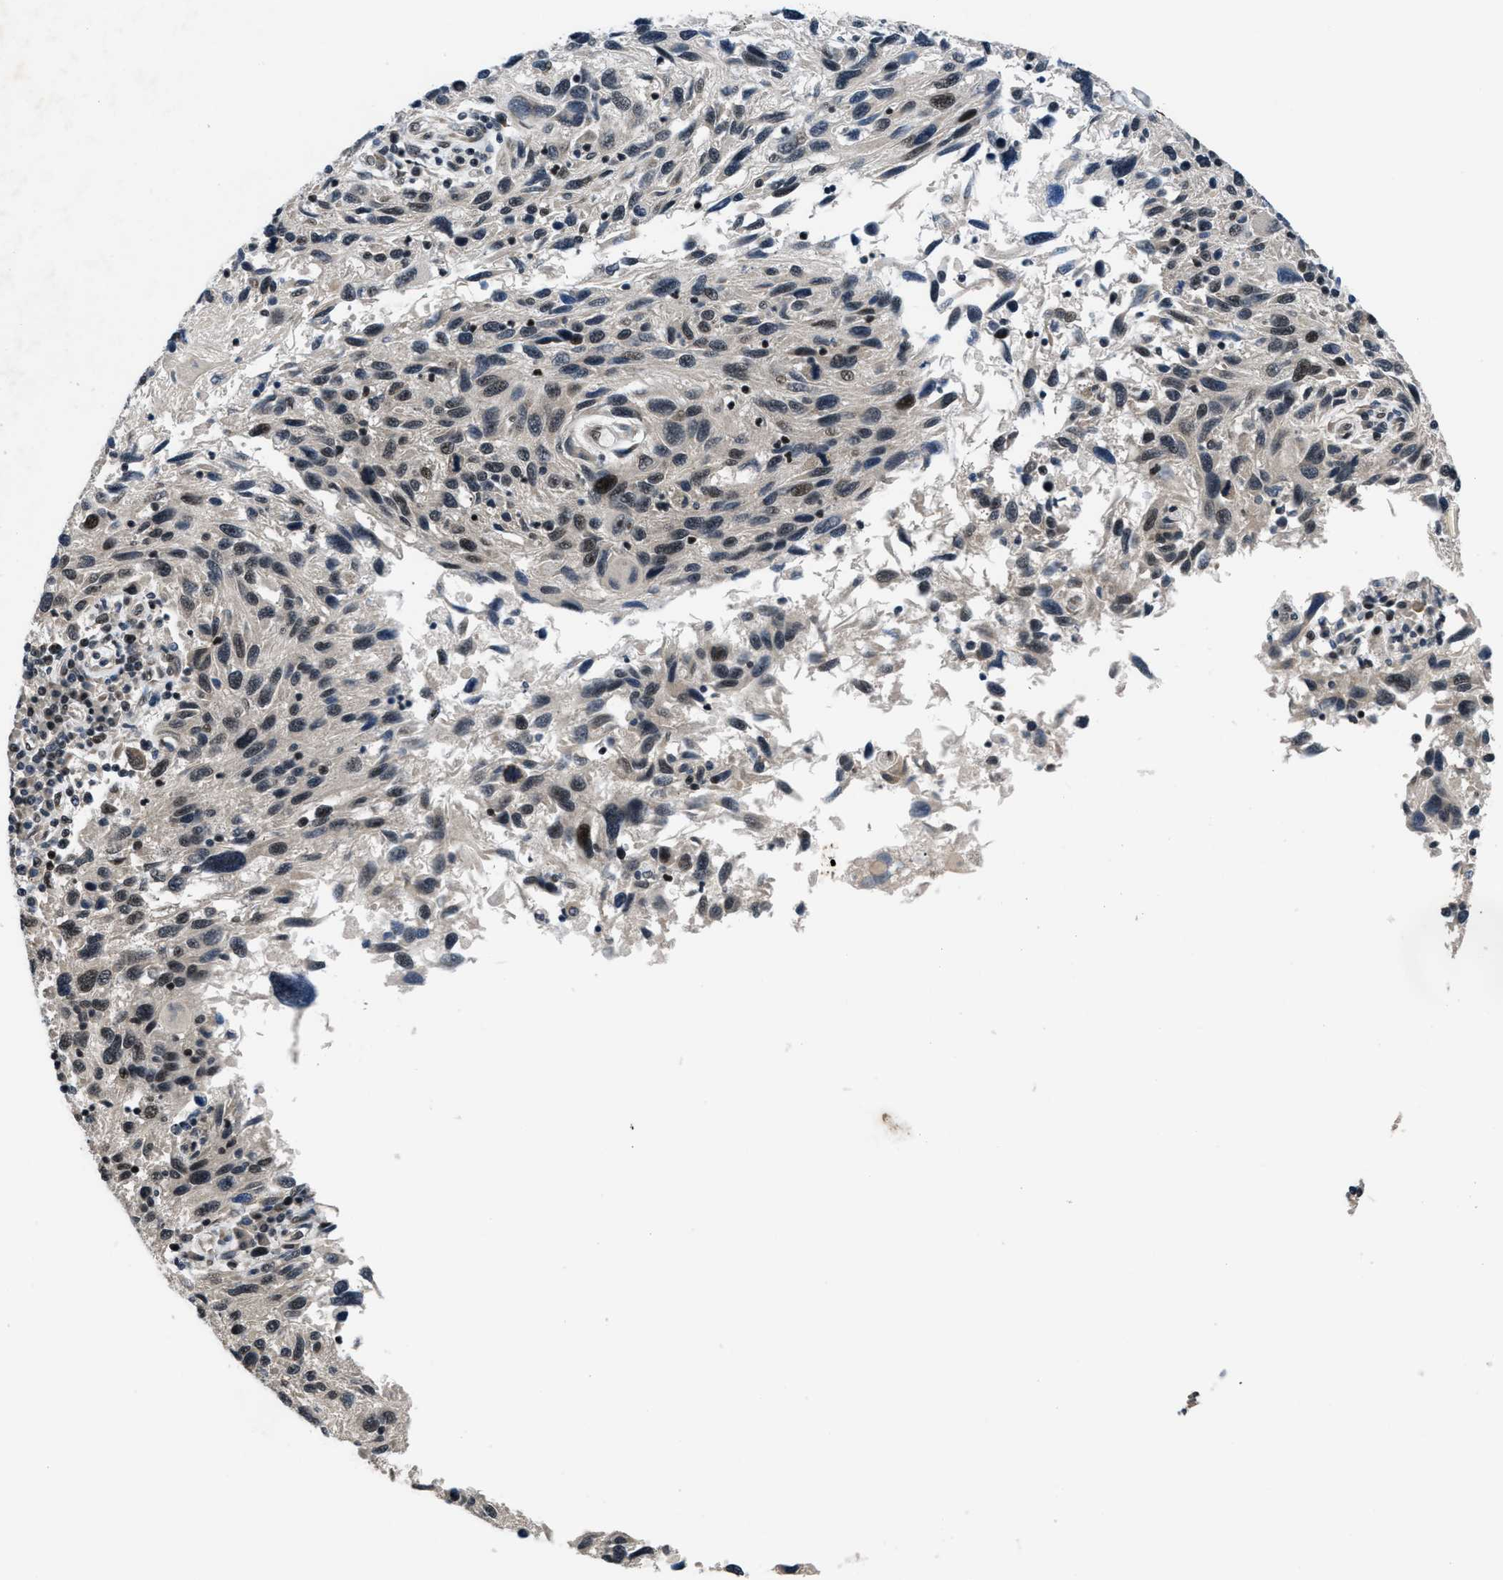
{"staining": {"intensity": "moderate", "quantity": "<25%", "location": "nuclear"}, "tissue": "melanoma", "cell_type": "Tumor cells", "image_type": "cancer", "snomed": [{"axis": "morphology", "description": "Malignant melanoma, NOS"}, {"axis": "topography", "description": "Skin"}], "caption": "Immunohistochemistry image of neoplastic tissue: melanoma stained using IHC demonstrates low levels of moderate protein expression localized specifically in the nuclear of tumor cells, appearing as a nuclear brown color.", "gene": "SETD5", "patient": {"sex": "male", "age": 53}}